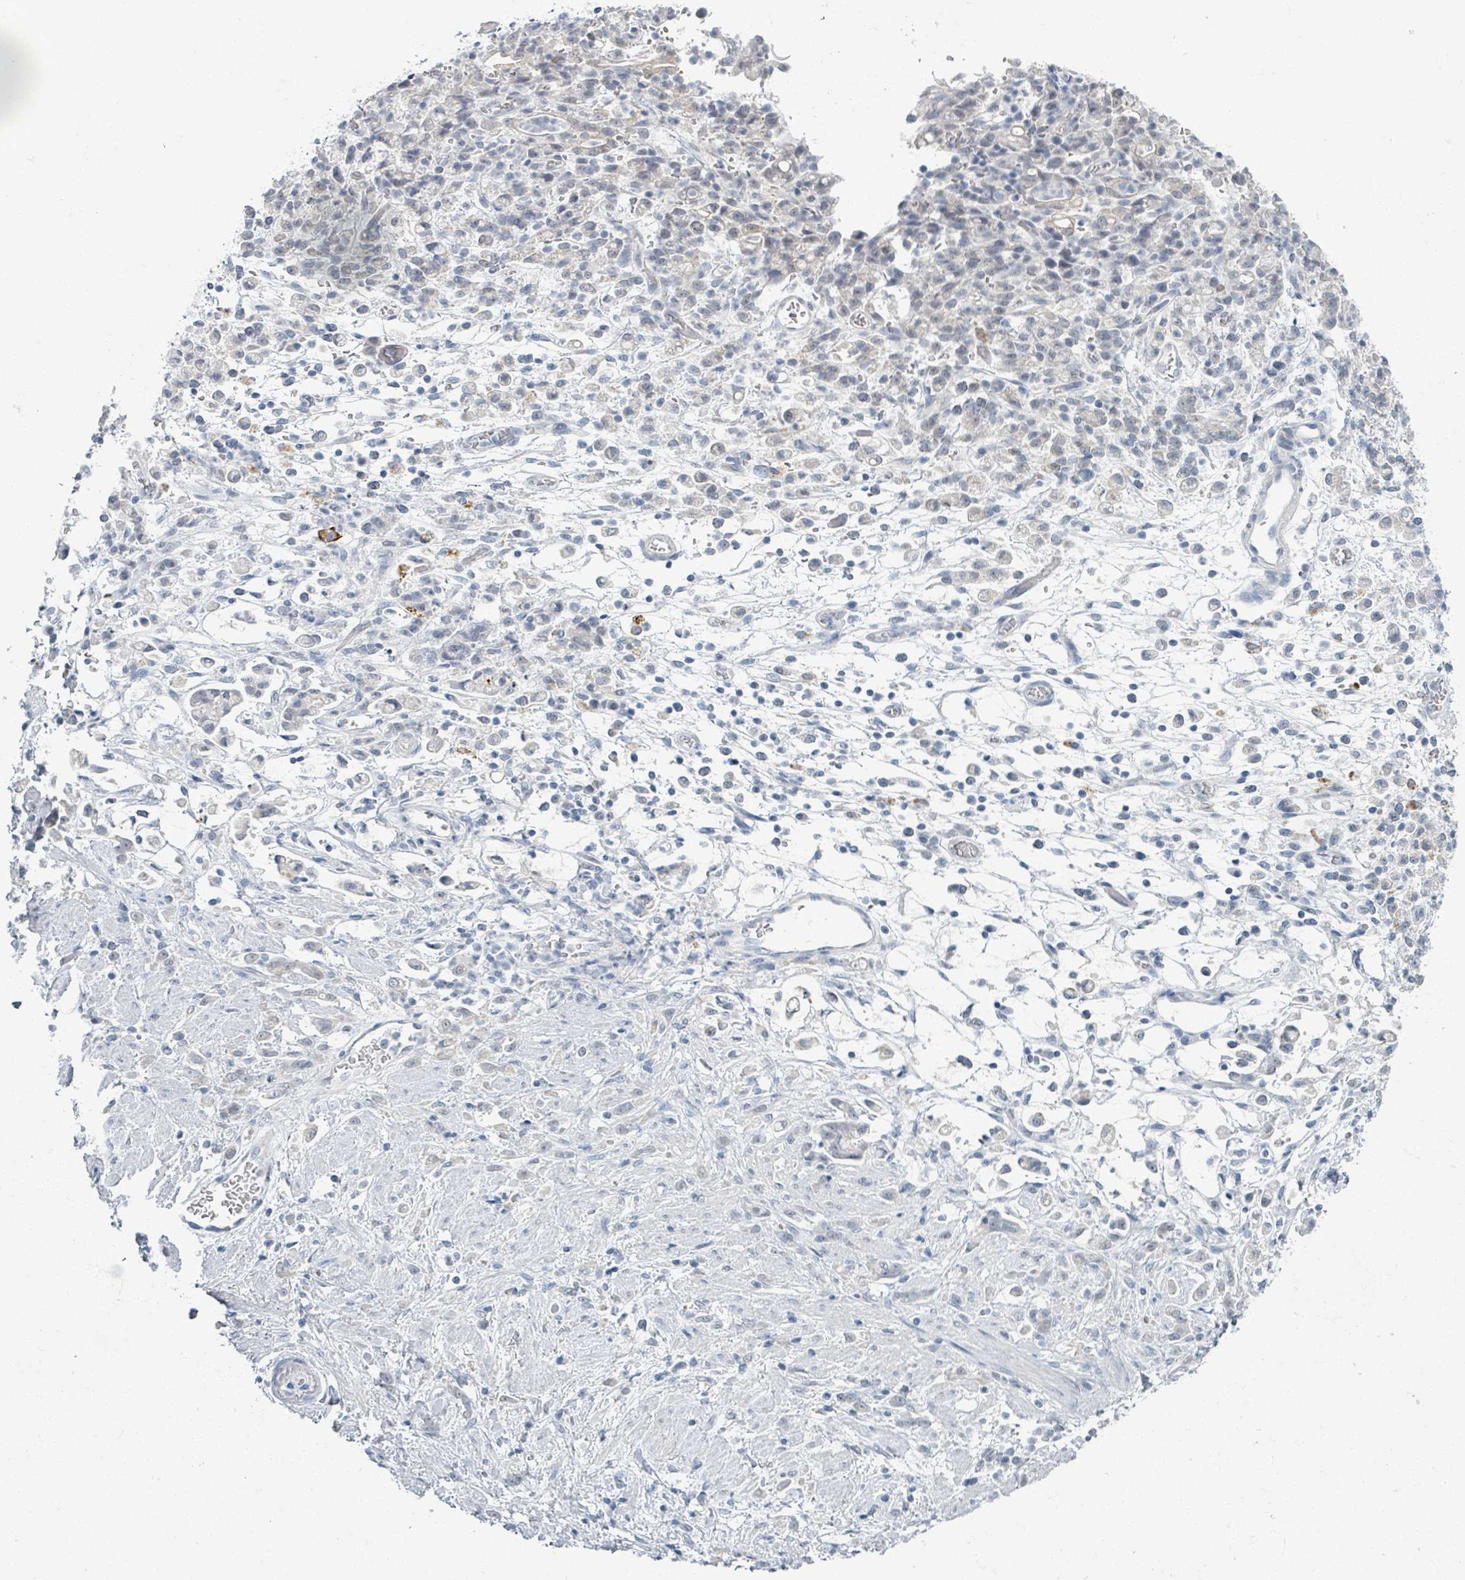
{"staining": {"intensity": "negative", "quantity": "none", "location": "none"}, "tissue": "stomach cancer", "cell_type": "Tumor cells", "image_type": "cancer", "snomed": [{"axis": "morphology", "description": "Adenocarcinoma, NOS"}, {"axis": "topography", "description": "Stomach"}], "caption": "An image of stomach adenocarcinoma stained for a protein displays no brown staining in tumor cells. Nuclei are stained in blue.", "gene": "WNT11", "patient": {"sex": "female", "age": 60}}